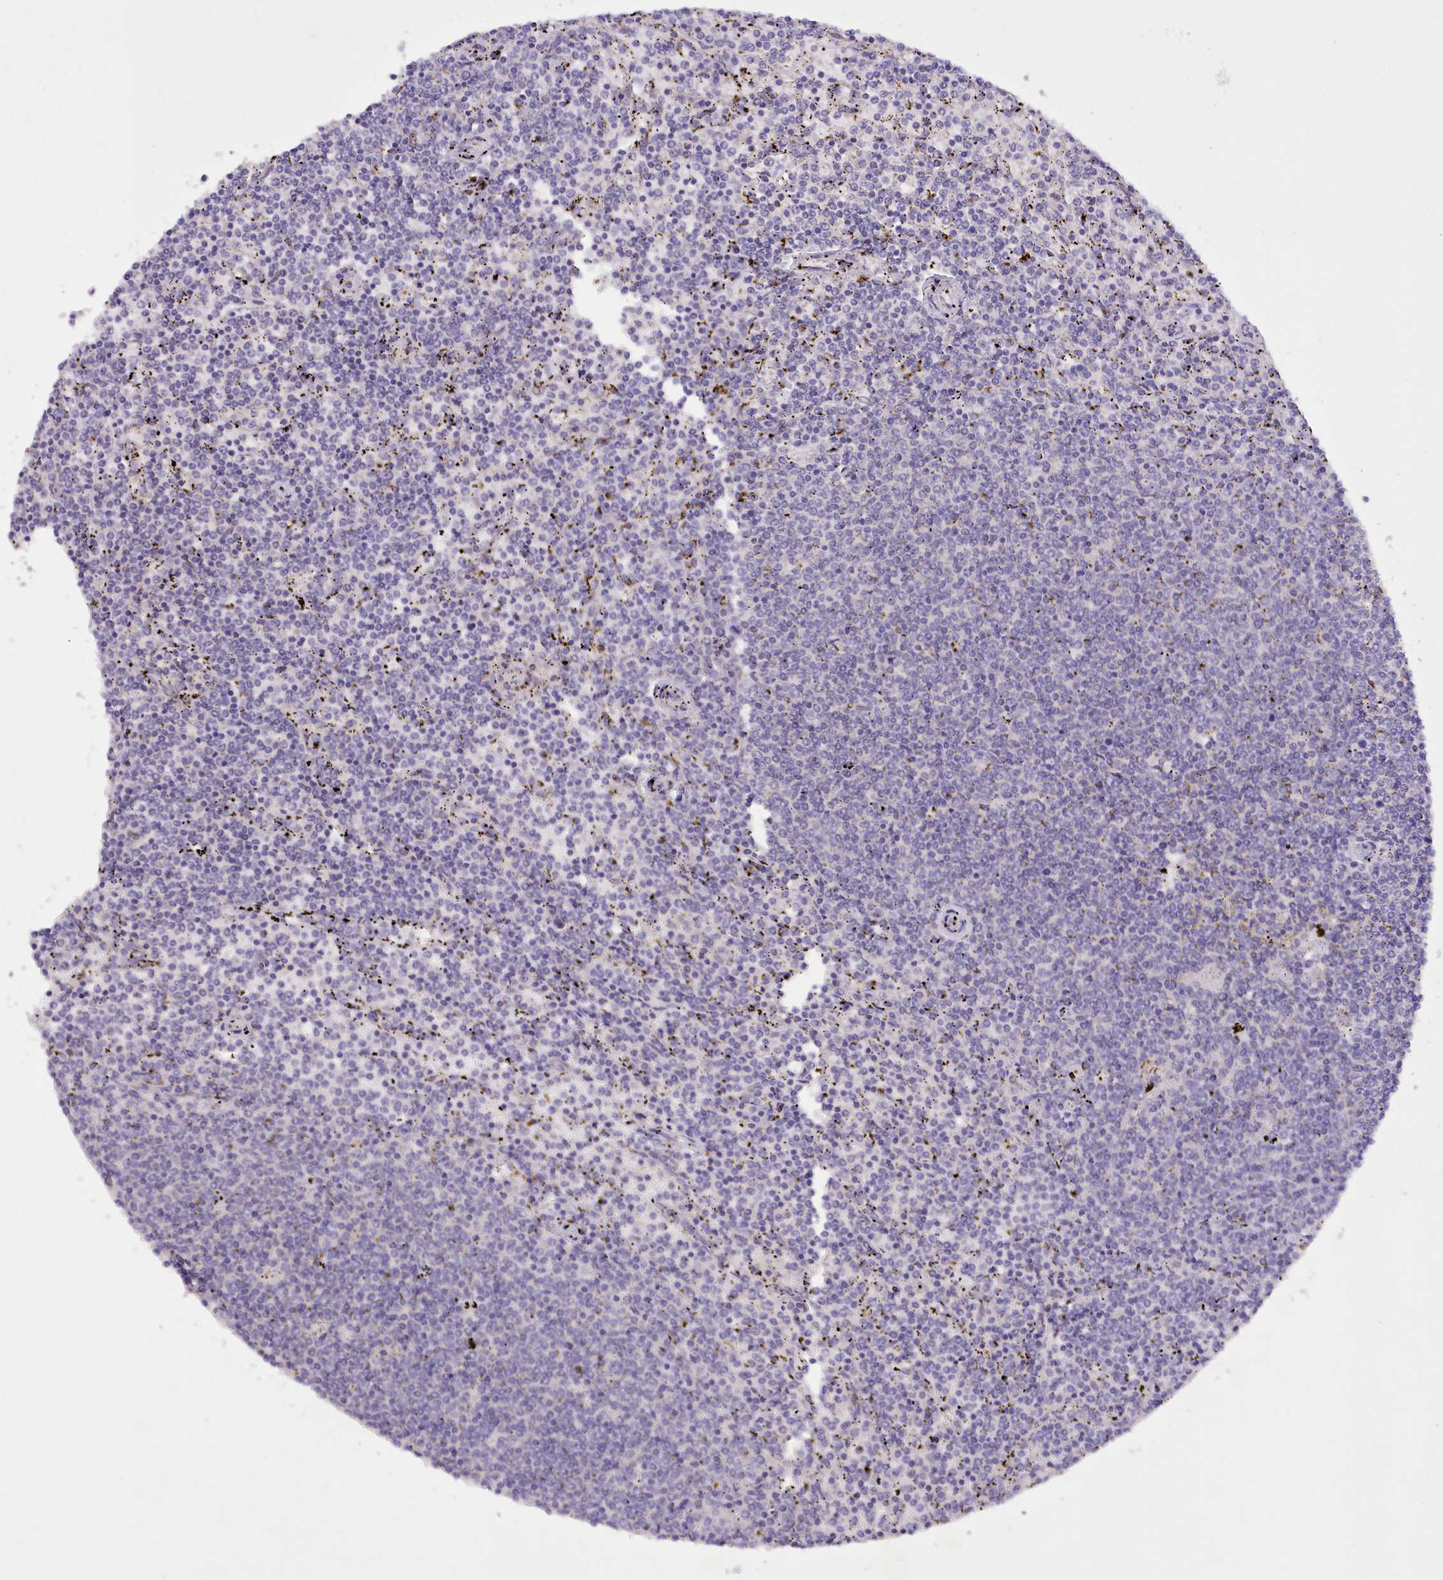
{"staining": {"intensity": "negative", "quantity": "none", "location": "none"}, "tissue": "lymphoma", "cell_type": "Tumor cells", "image_type": "cancer", "snomed": [{"axis": "morphology", "description": "Malignant lymphoma, non-Hodgkin's type, Low grade"}, {"axis": "topography", "description": "Spleen"}], "caption": "Tumor cells show no significant staining in lymphoma.", "gene": "DCUN1D1", "patient": {"sex": "female", "age": 50}}